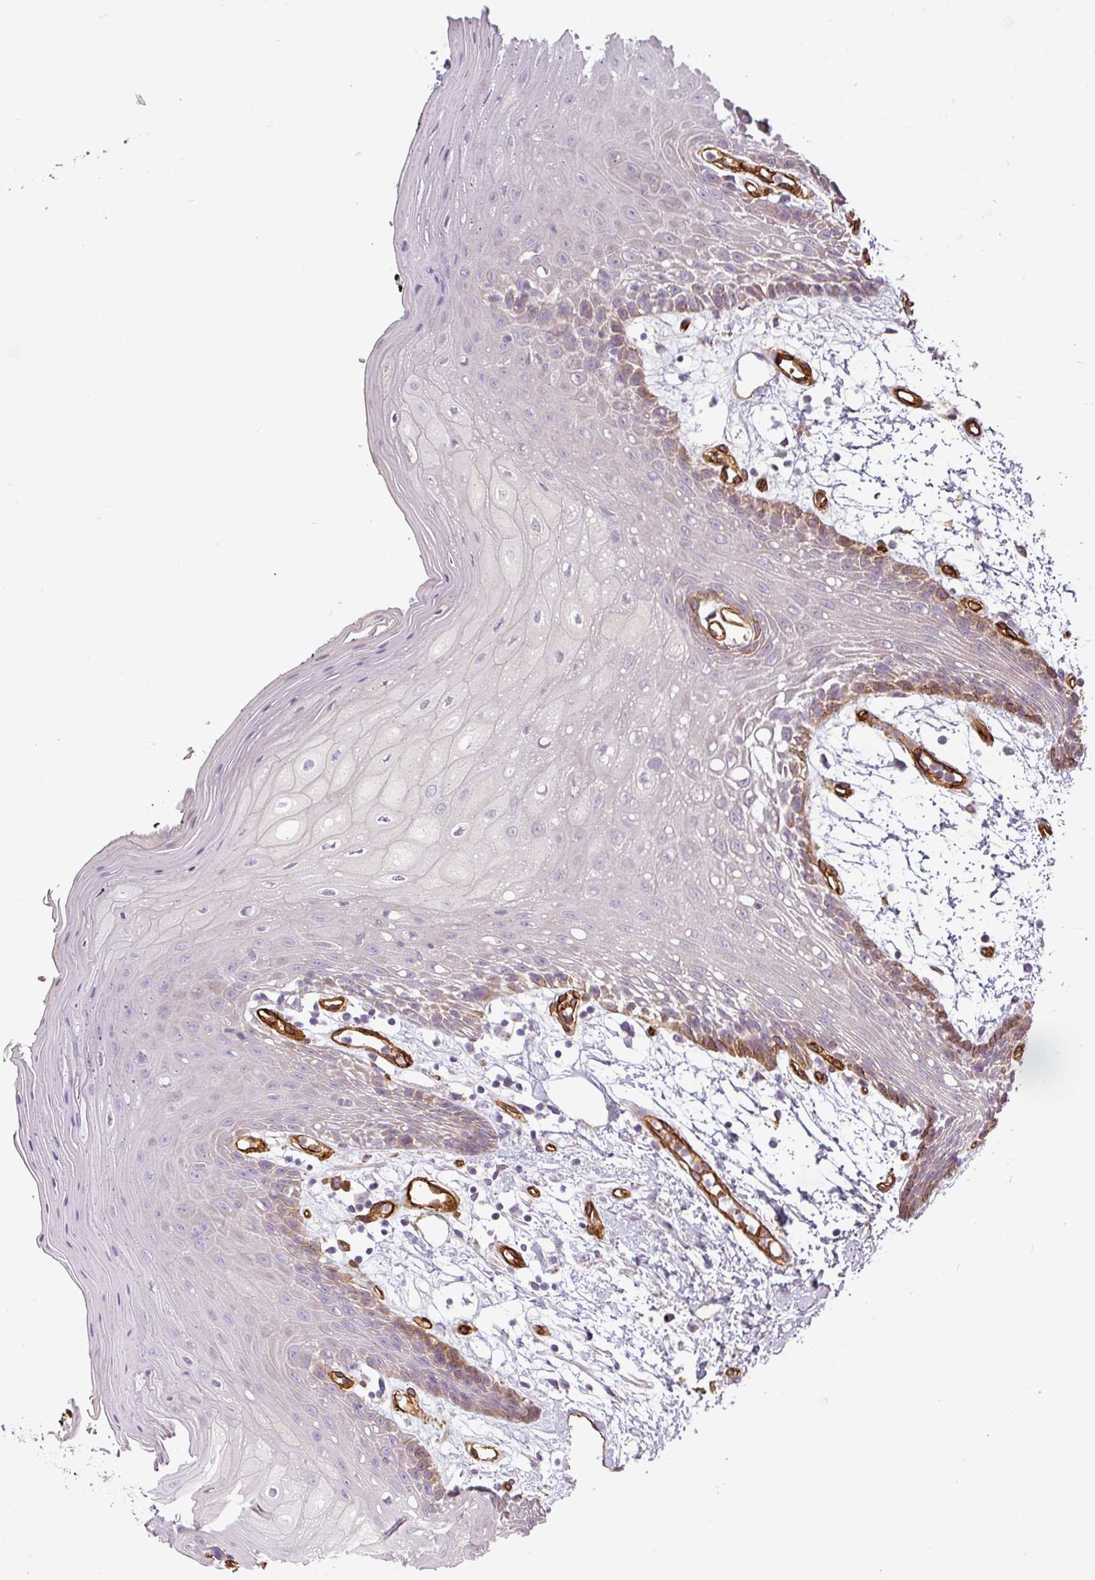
{"staining": {"intensity": "strong", "quantity": "<25%", "location": "cytoplasmic/membranous"}, "tissue": "oral mucosa", "cell_type": "Squamous epithelial cells", "image_type": "normal", "snomed": [{"axis": "morphology", "description": "Normal tissue, NOS"}, {"axis": "topography", "description": "Oral tissue"}, {"axis": "topography", "description": "Tounge, NOS"}], "caption": "Immunohistochemical staining of normal oral mucosa exhibits medium levels of strong cytoplasmic/membranous positivity in approximately <25% of squamous epithelial cells.", "gene": "PRODH2", "patient": {"sex": "female", "age": 59}}